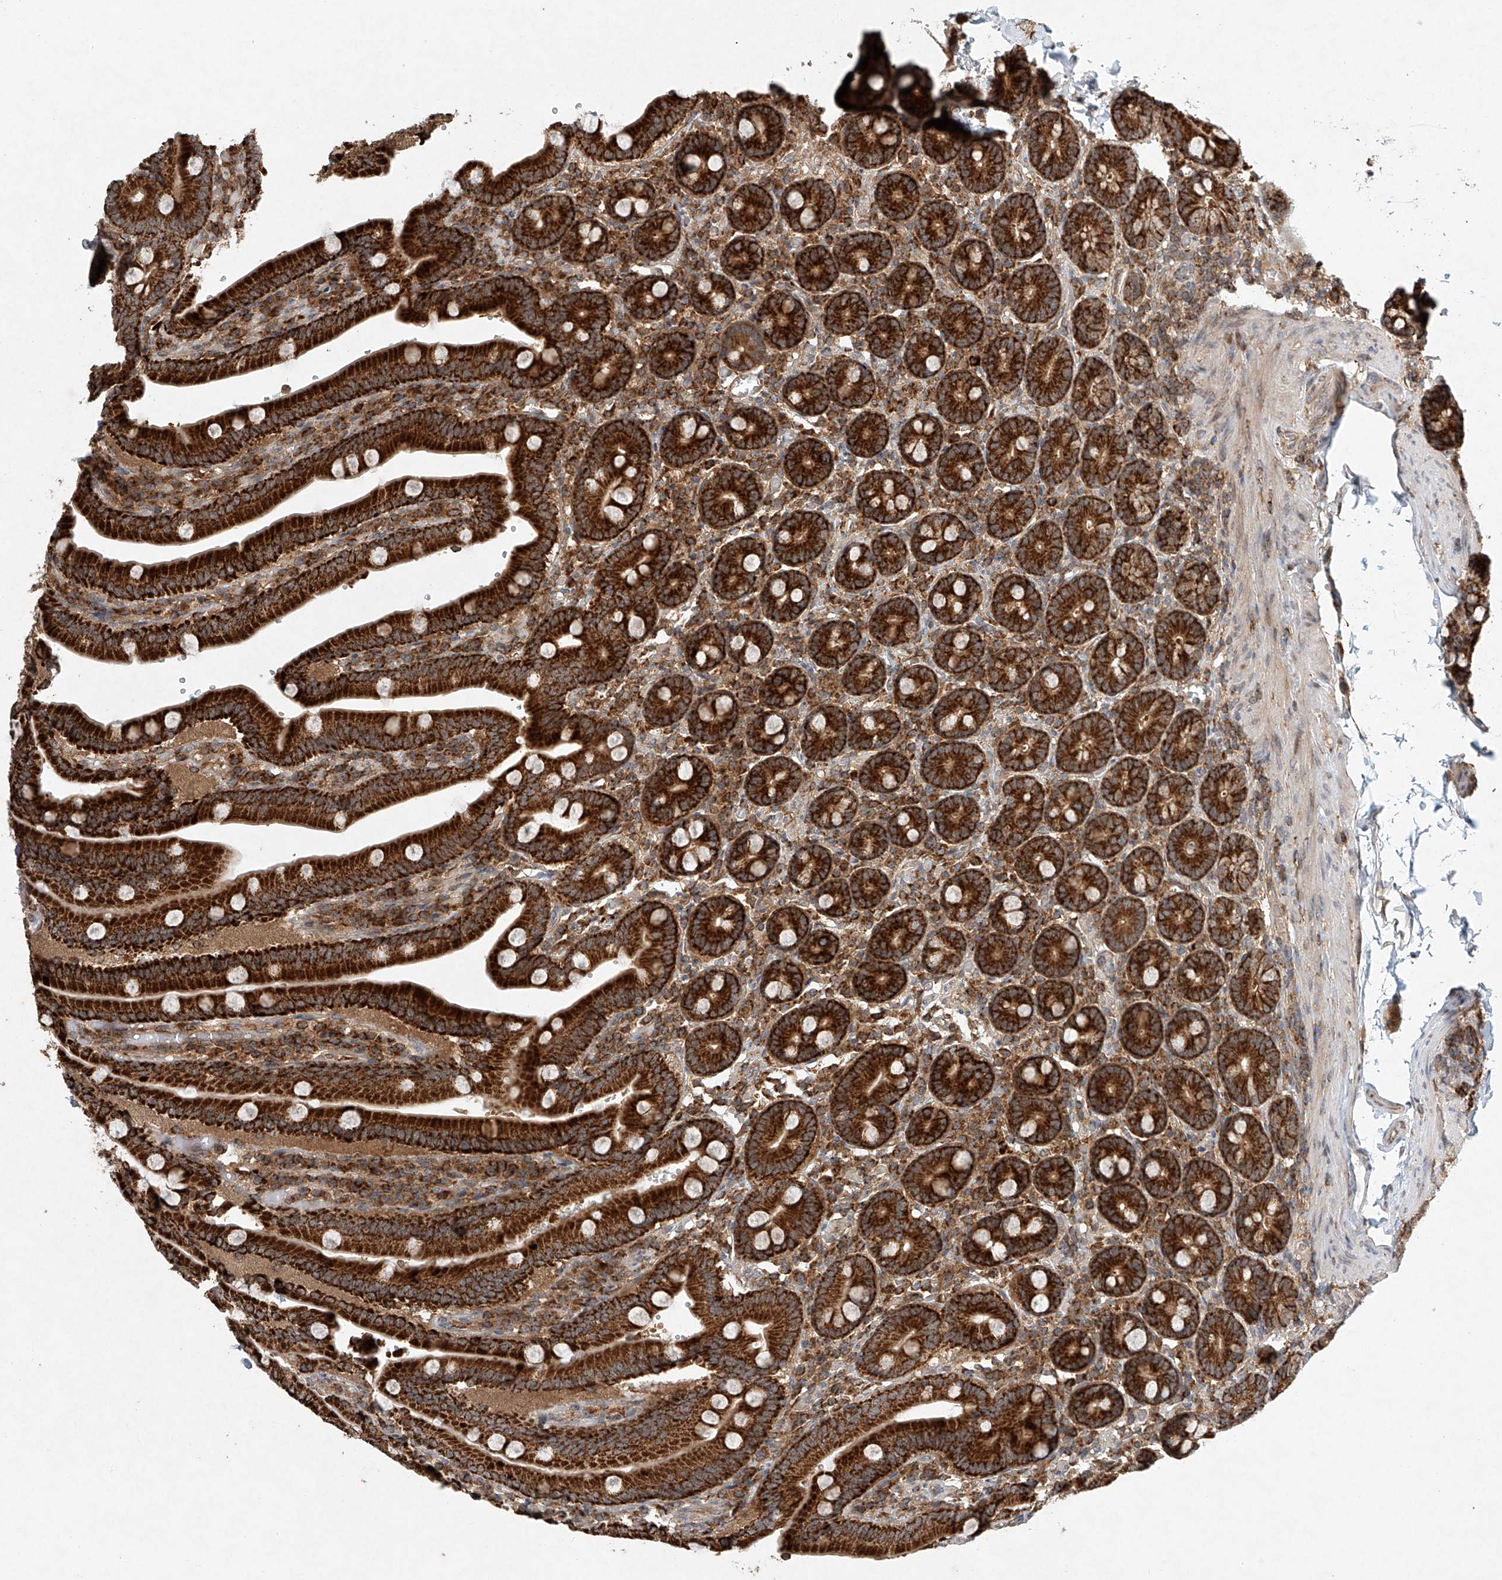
{"staining": {"intensity": "strong", "quantity": ">75%", "location": "cytoplasmic/membranous"}, "tissue": "duodenum", "cell_type": "Glandular cells", "image_type": "normal", "snomed": [{"axis": "morphology", "description": "Normal tissue, NOS"}, {"axis": "topography", "description": "Duodenum"}], "caption": "Strong cytoplasmic/membranous staining is seen in about >75% of glandular cells in unremarkable duodenum.", "gene": "DCAF11", "patient": {"sex": "female", "age": 62}}